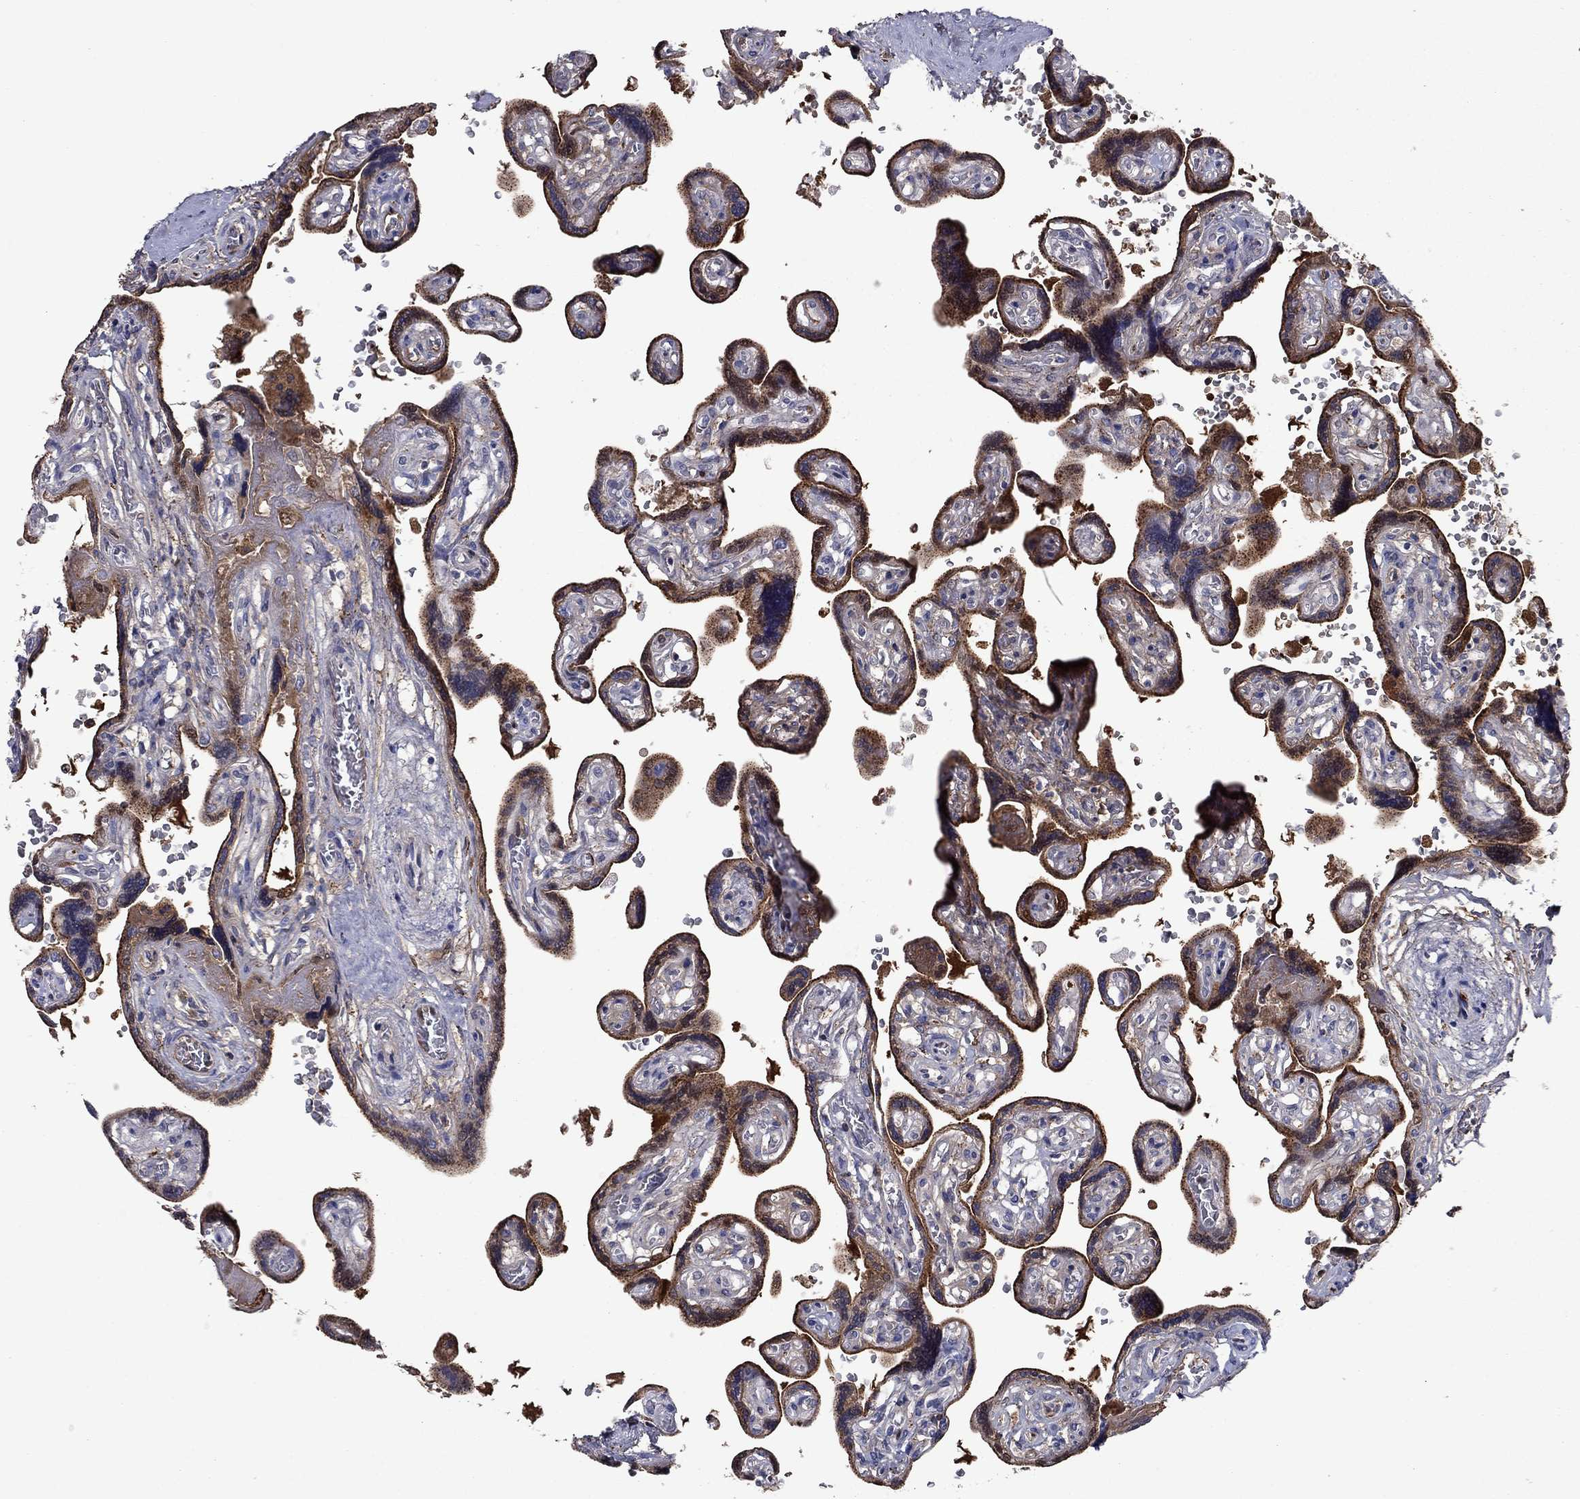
{"staining": {"intensity": "weak", "quantity": "<25%", "location": "cytoplasmic/membranous"}, "tissue": "placenta", "cell_type": "Decidual cells", "image_type": "normal", "snomed": [{"axis": "morphology", "description": "Normal tissue, NOS"}, {"axis": "topography", "description": "Placenta"}], "caption": "This is an immunohistochemistry histopathology image of unremarkable human placenta. There is no positivity in decidual cells.", "gene": "HPX", "patient": {"sex": "female", "age": 32}}